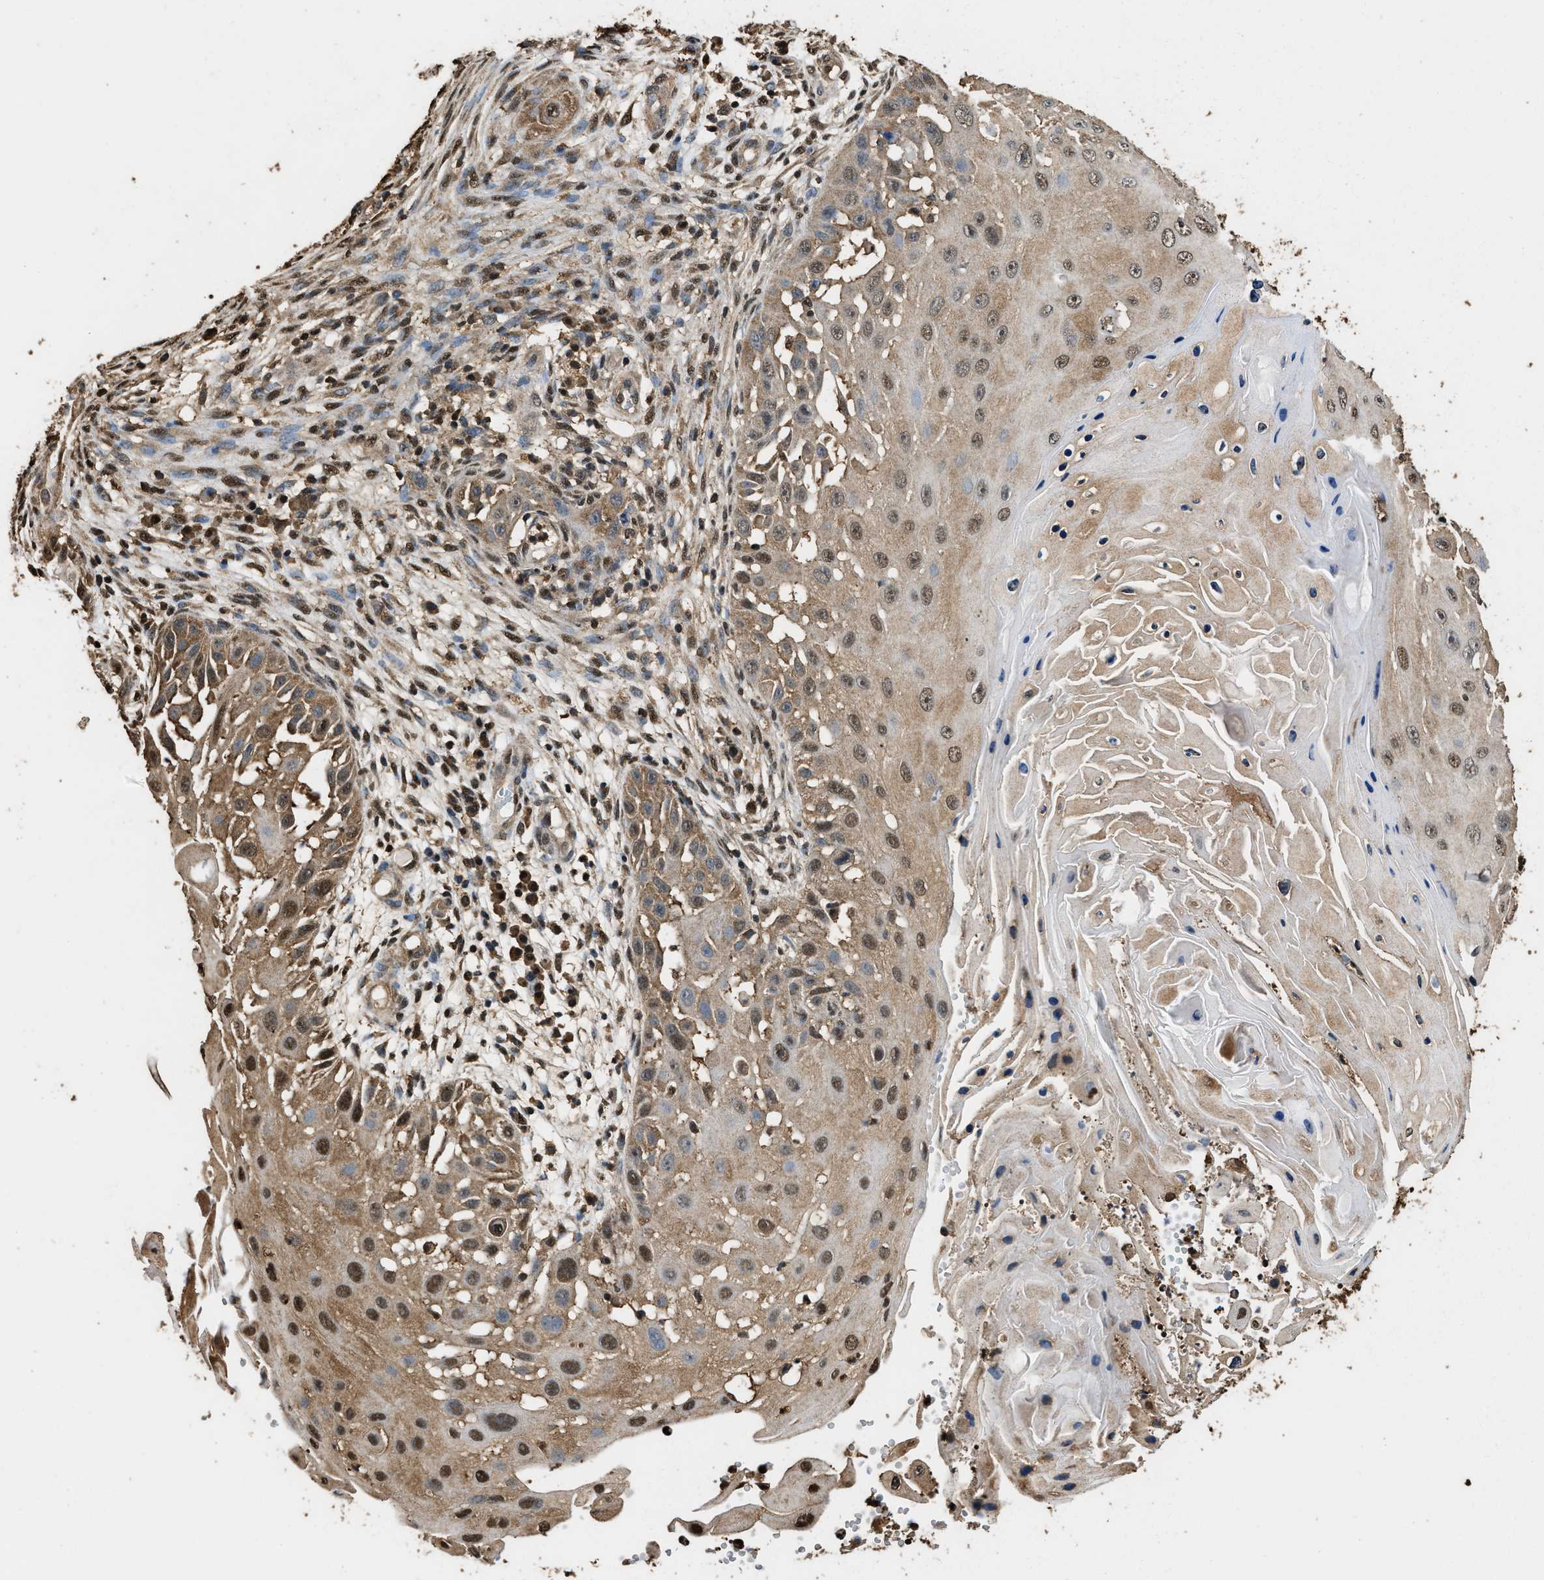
{"staining": {"intensity": "moderate", "quantity": ">75%", "location": "cytoplasmic/membranous,nuclear"}, "tissue": "skin cancer", "cell_type": "Tumor cells", "image_type": "cancer", "snomed": [{"axis": "morphology", "description": "Squamous cell carcinoma, NOS"}, {"axis": "topography", "description": "Skin"}], "caption": "A brown stain labels moderate cytoplasmic/membranous and nuclear staining of a protein in human squamous cell carcinoma (skin) tumor cells.", "gene": "GAPDH", "patient": {"sex": "female", "age": 44}}